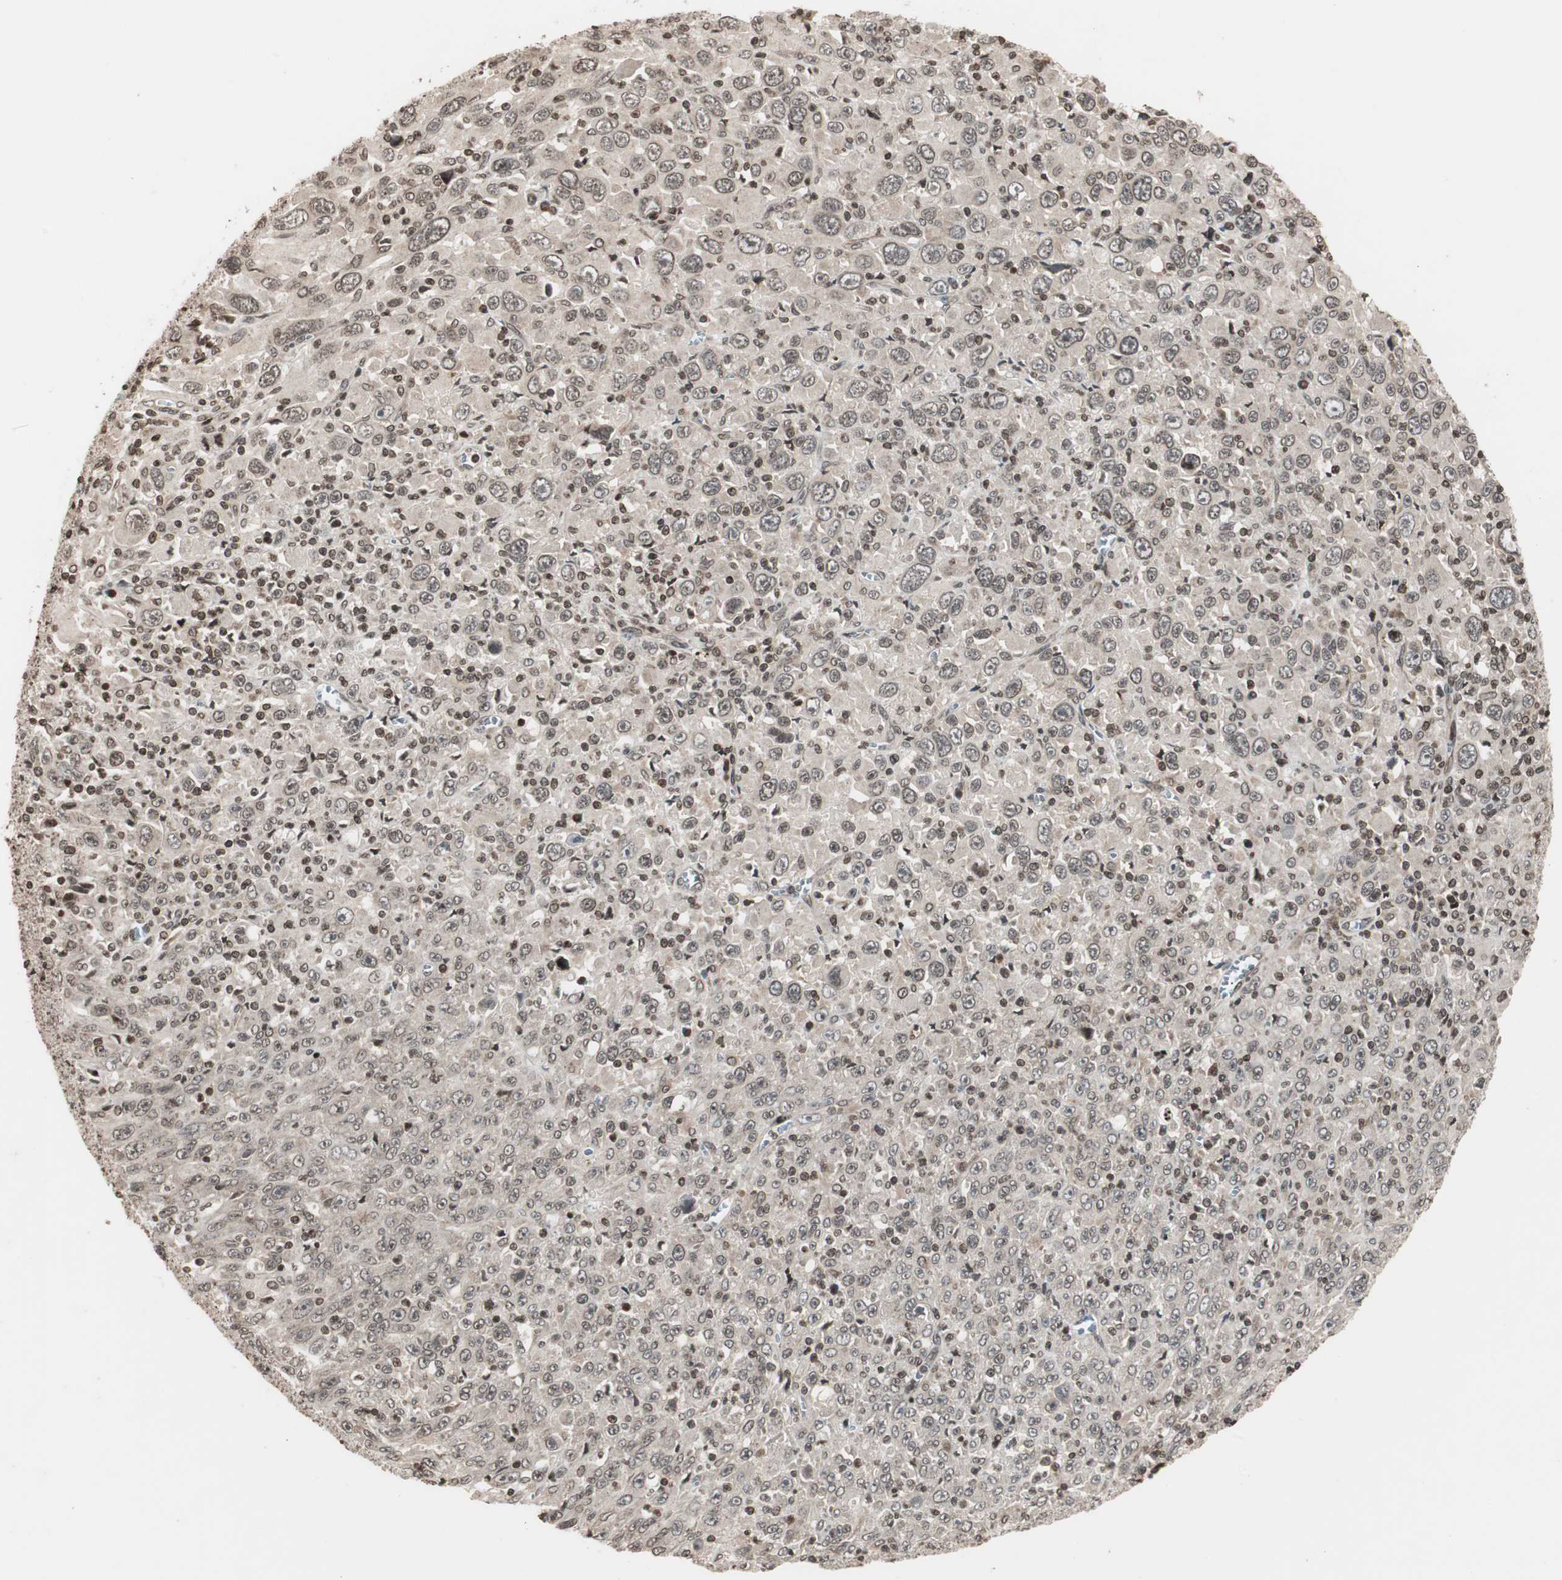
{"staining": {"intensity": "weak", "quantity": "<25%", "location": "nuclear"}, "tissue": "melanoma", "cell_type": "Tumor cells", "image_type": "cancer", "snomed": [{"axis": "morphology", "description": "Malignant melanoma, Metastatic site"}, {"axis": "topography", "description": "Skin"}], "caption": "A micrograph of melanoma stained for a protein shows no brown staining in tumor cells.", "gene": "ZFC3H1", "patient": {"sex": "female", "age": 56}}